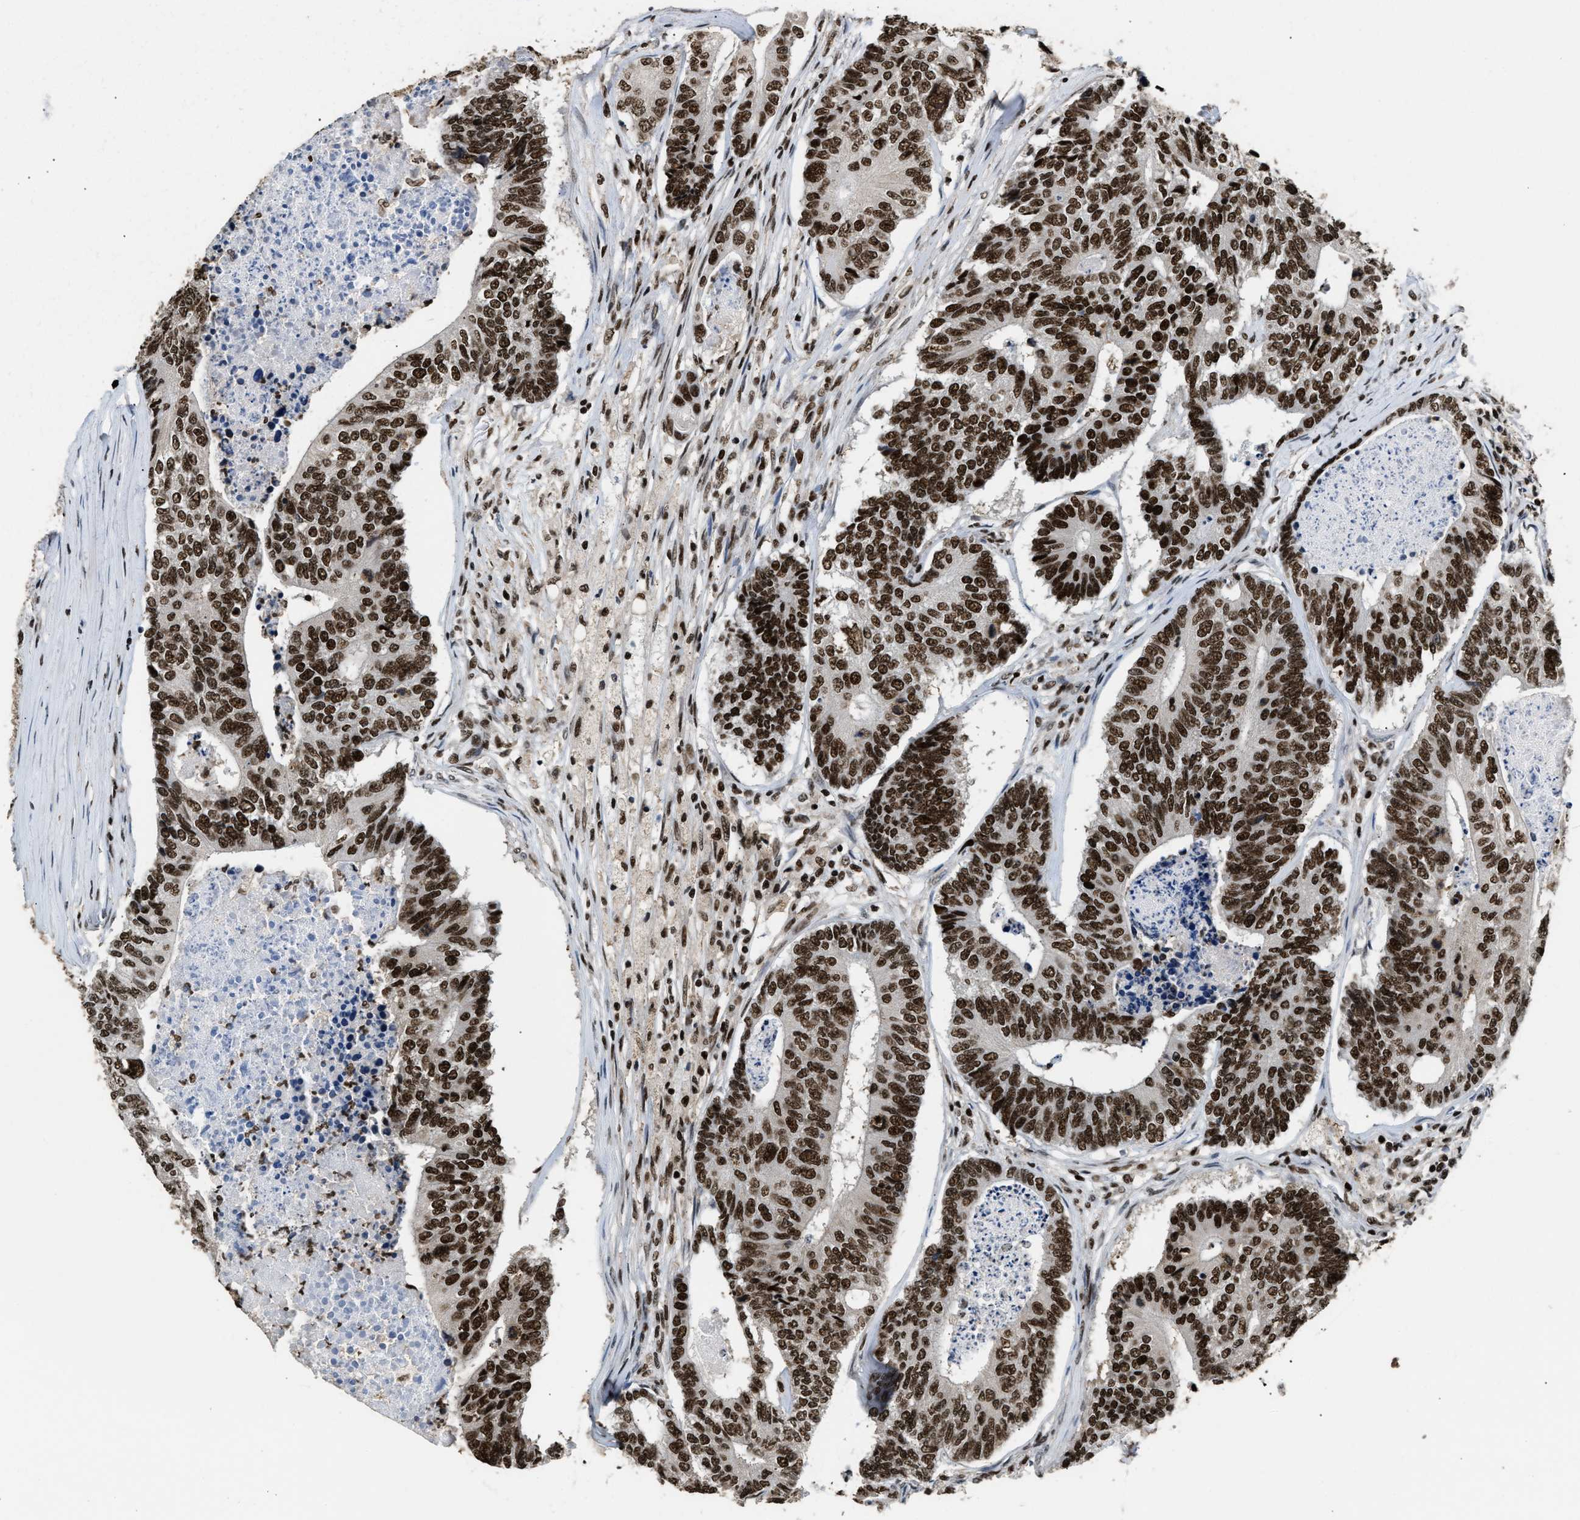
{"staining": {"intensity": "strong", "quantity": ">75%", "location": "nuclear"}, "tissue": "colorectal cancer", "cell_type": "Tumor cells", "image_type": "cancer", "snomed": [{"axis": "morphology", "description": "Adenocarcinoma, NOS"}, {"axis": "topography", "description": "Colon"}], "caption": "The photomicrograph exhibits staining of colorectal adenocarcinoma, revealing strong nuclear protein positivity (brown color) within tumor cells. The staining was performed using DAB, with brown indicating positive protein expression. Nuclei are stained blue with hematoxylin.", "gene": "RAD21", "patient": {"sex": "female", "age": 67}}